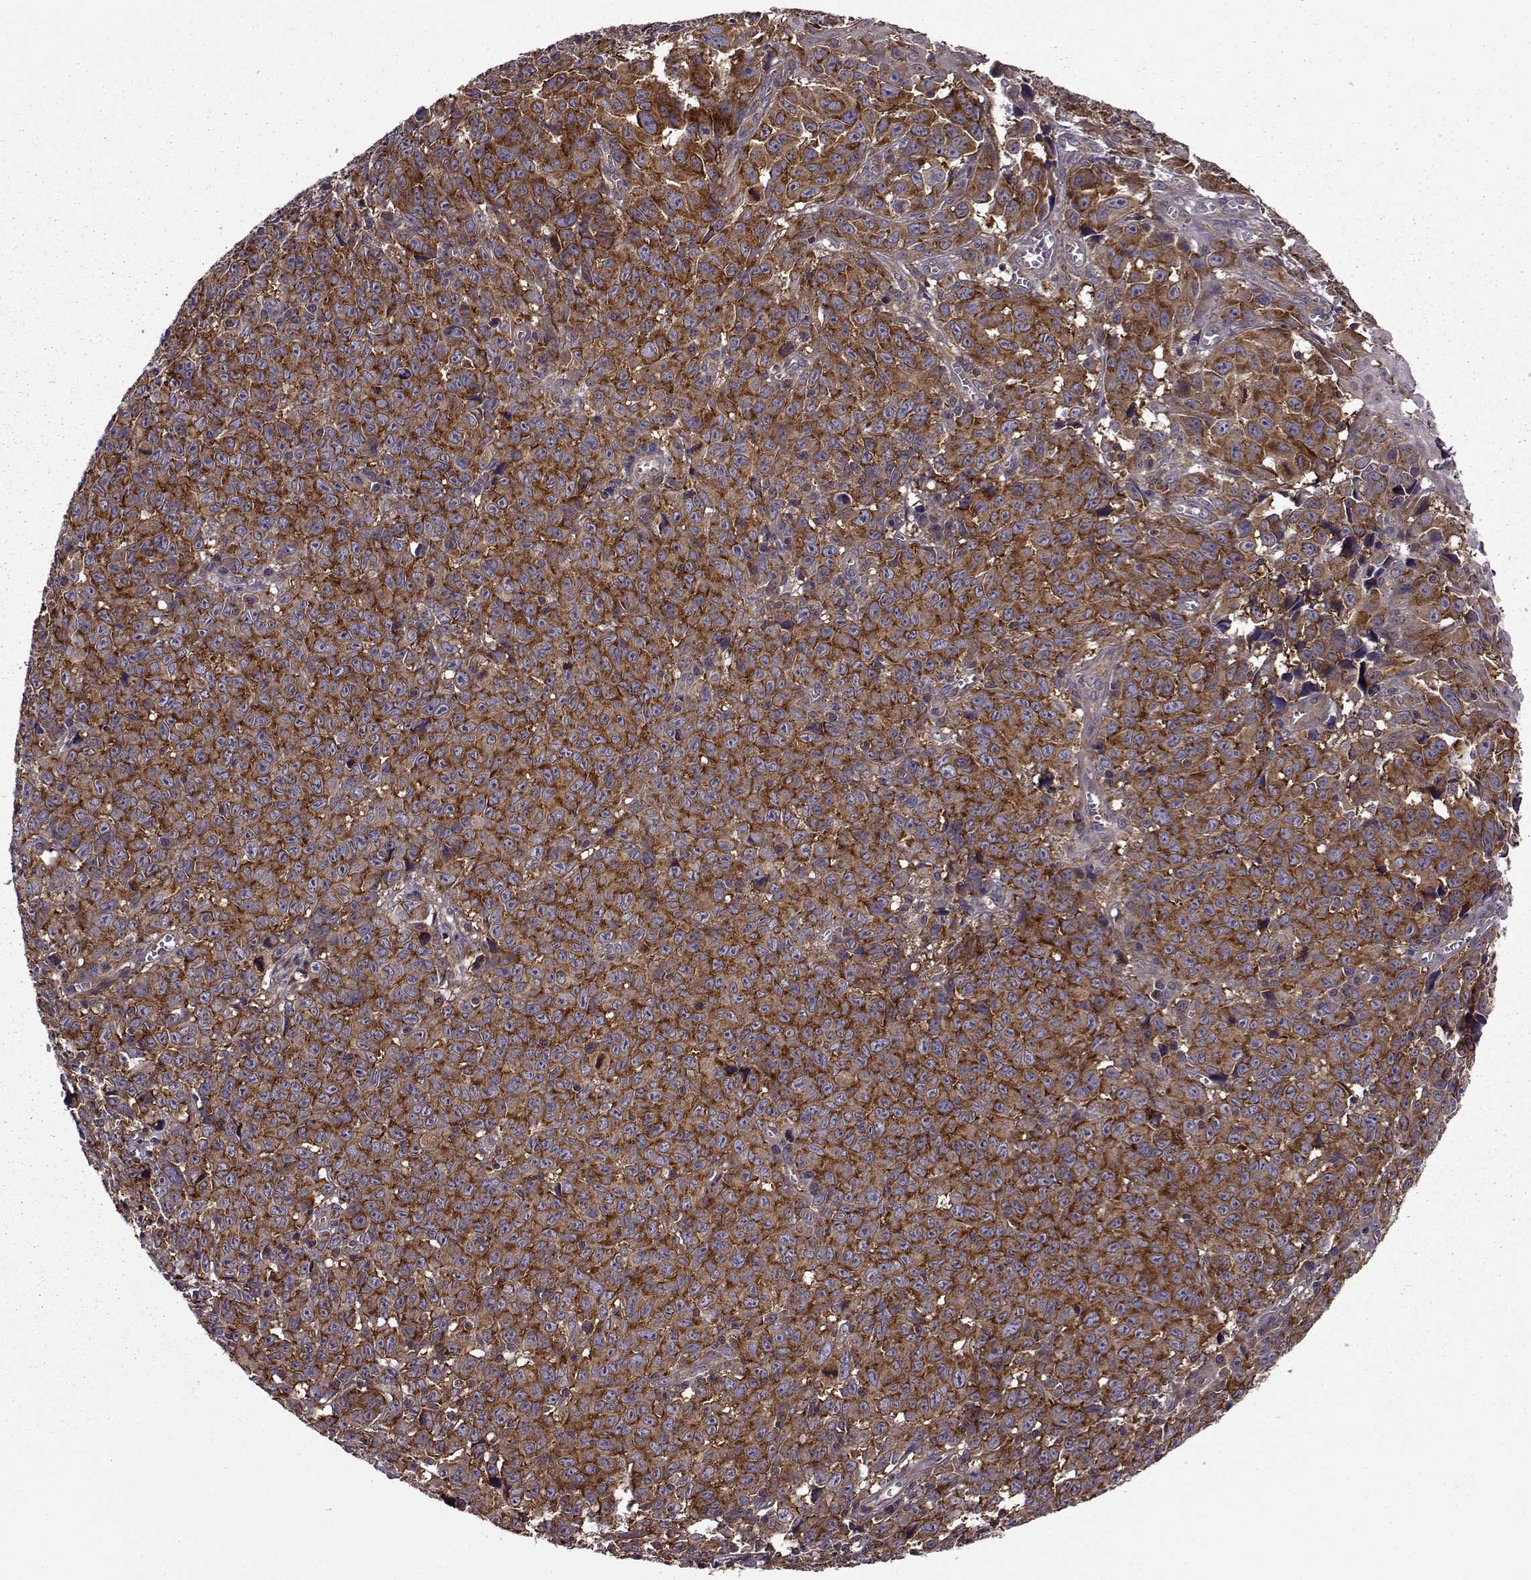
{"staining": {"intensity": "strong", "quantity": ">75%", "location": "cytoplasmic/membranous"}, "tissue": "melanoma", "cell_type": "Tumor cells", "image_type": "cancer", "snomed": [{"axis": "morphology", "description": "Malignant melanoma, NOS"}, {"axis": "topography", "description": "Vulva, labia, clitoris and Bartholin´s gland, NO"}], "caption": "Immunohistochemistry (IHC) (DAB) staining of melanoma displays strong cytoplasmic/membranous protein positivity in approximately >75% of tumor cells.", "gene": "URI1", "patient": {"sex": "female", "age": 75}}